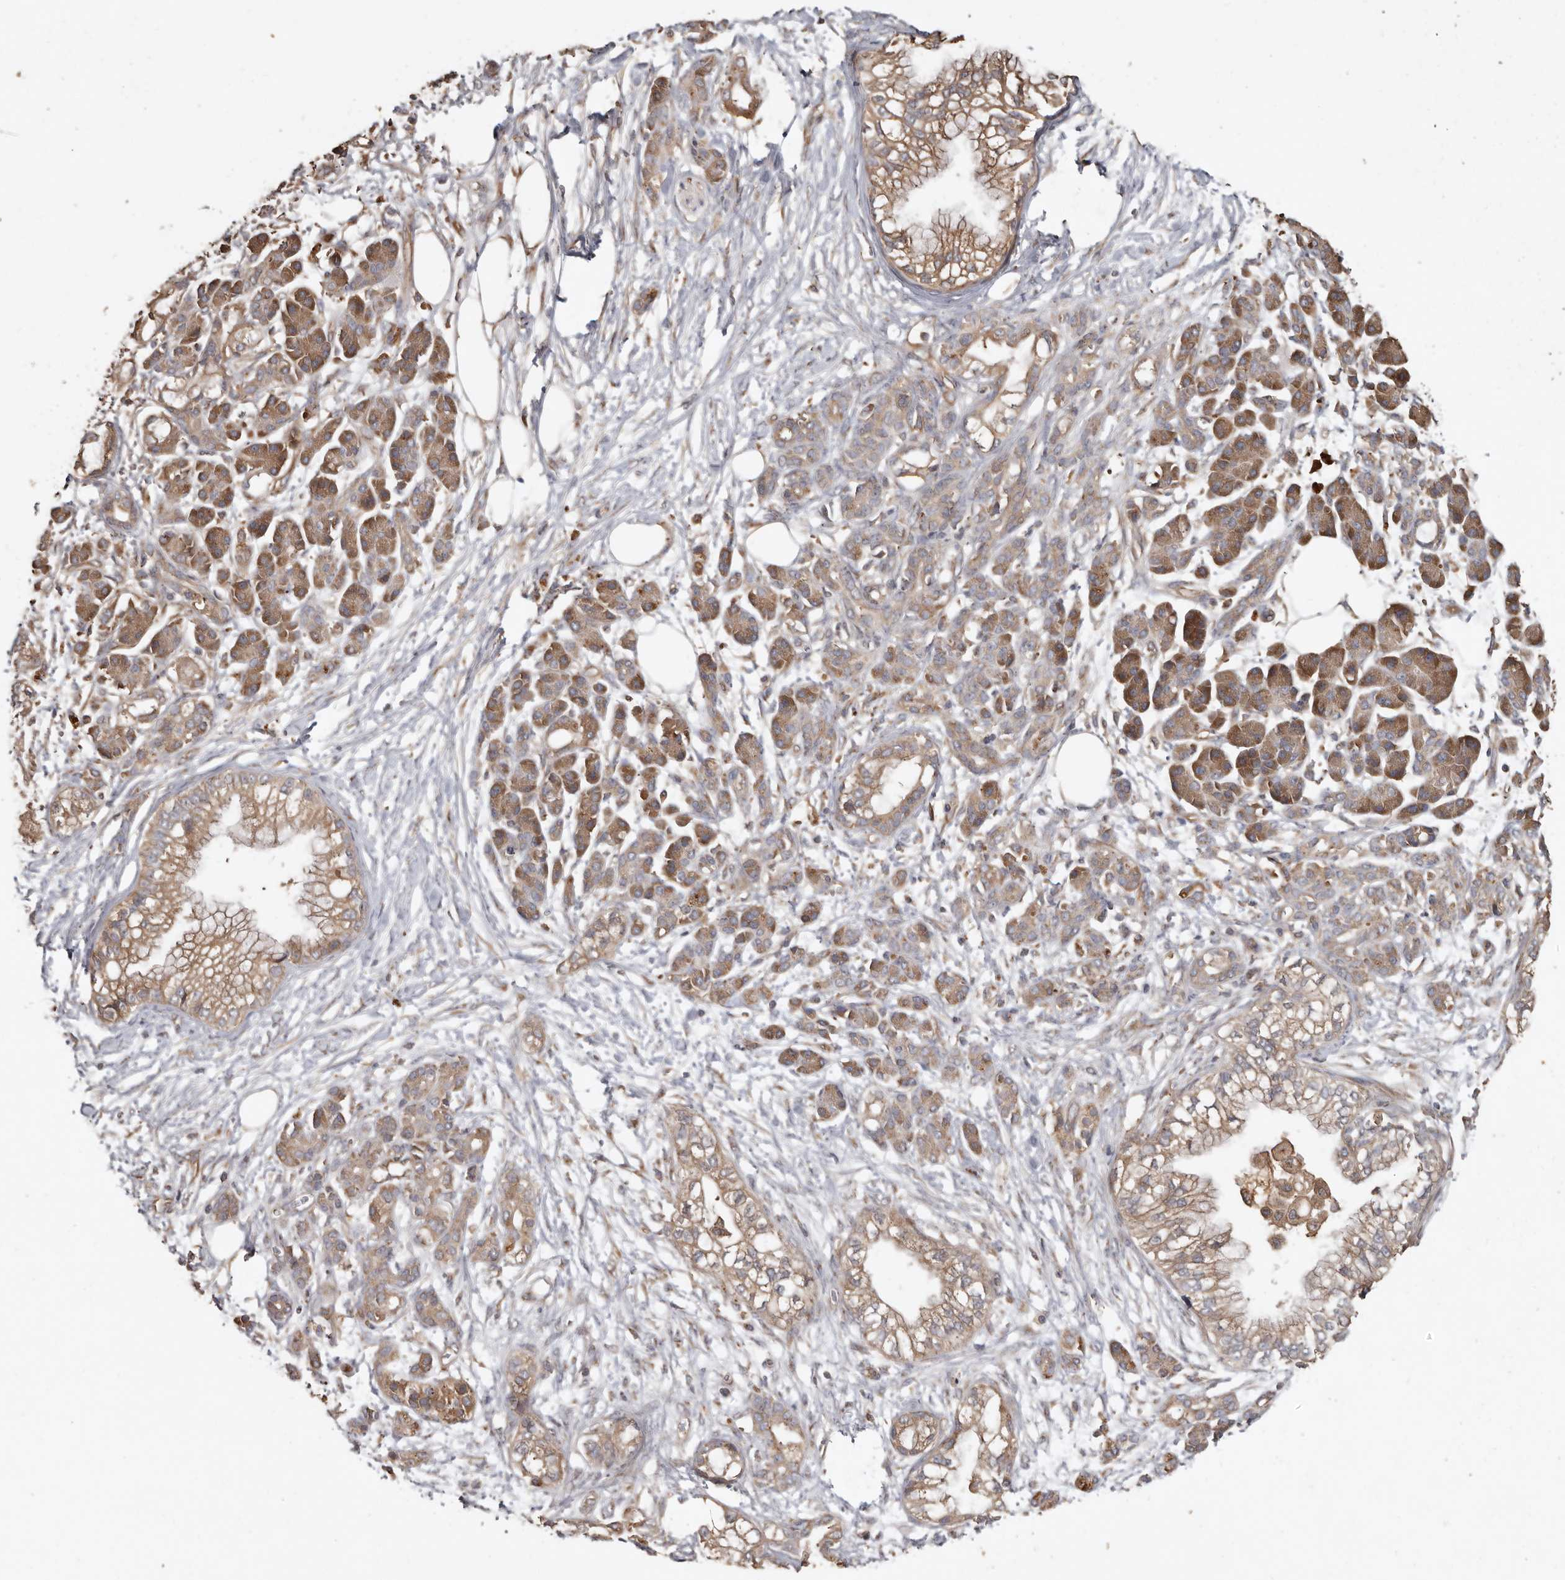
{"staining": {"intensity": "moderate", "quantity": ">75%", "location": "cytoplasmic/membranous"}, "tissue": "pancreatic cancer", "cell_type": "Tumor cells", "image_type": "cancer", "snomed": [{"axis": "morphology", "description": "Adenocarcinoma, NOS"}, {"axis": "topography", "description": "Pancreas"}], "caption": "Protein positivity by immunohistochemistry (IHC) exhibits moderate cytoplasmic/membranous staining in about >75% of tumor cells in pancreatic cancer (adenocarcinoma).", "gene": "FLCN", "patient": {"sex": "male", "age": 68}}